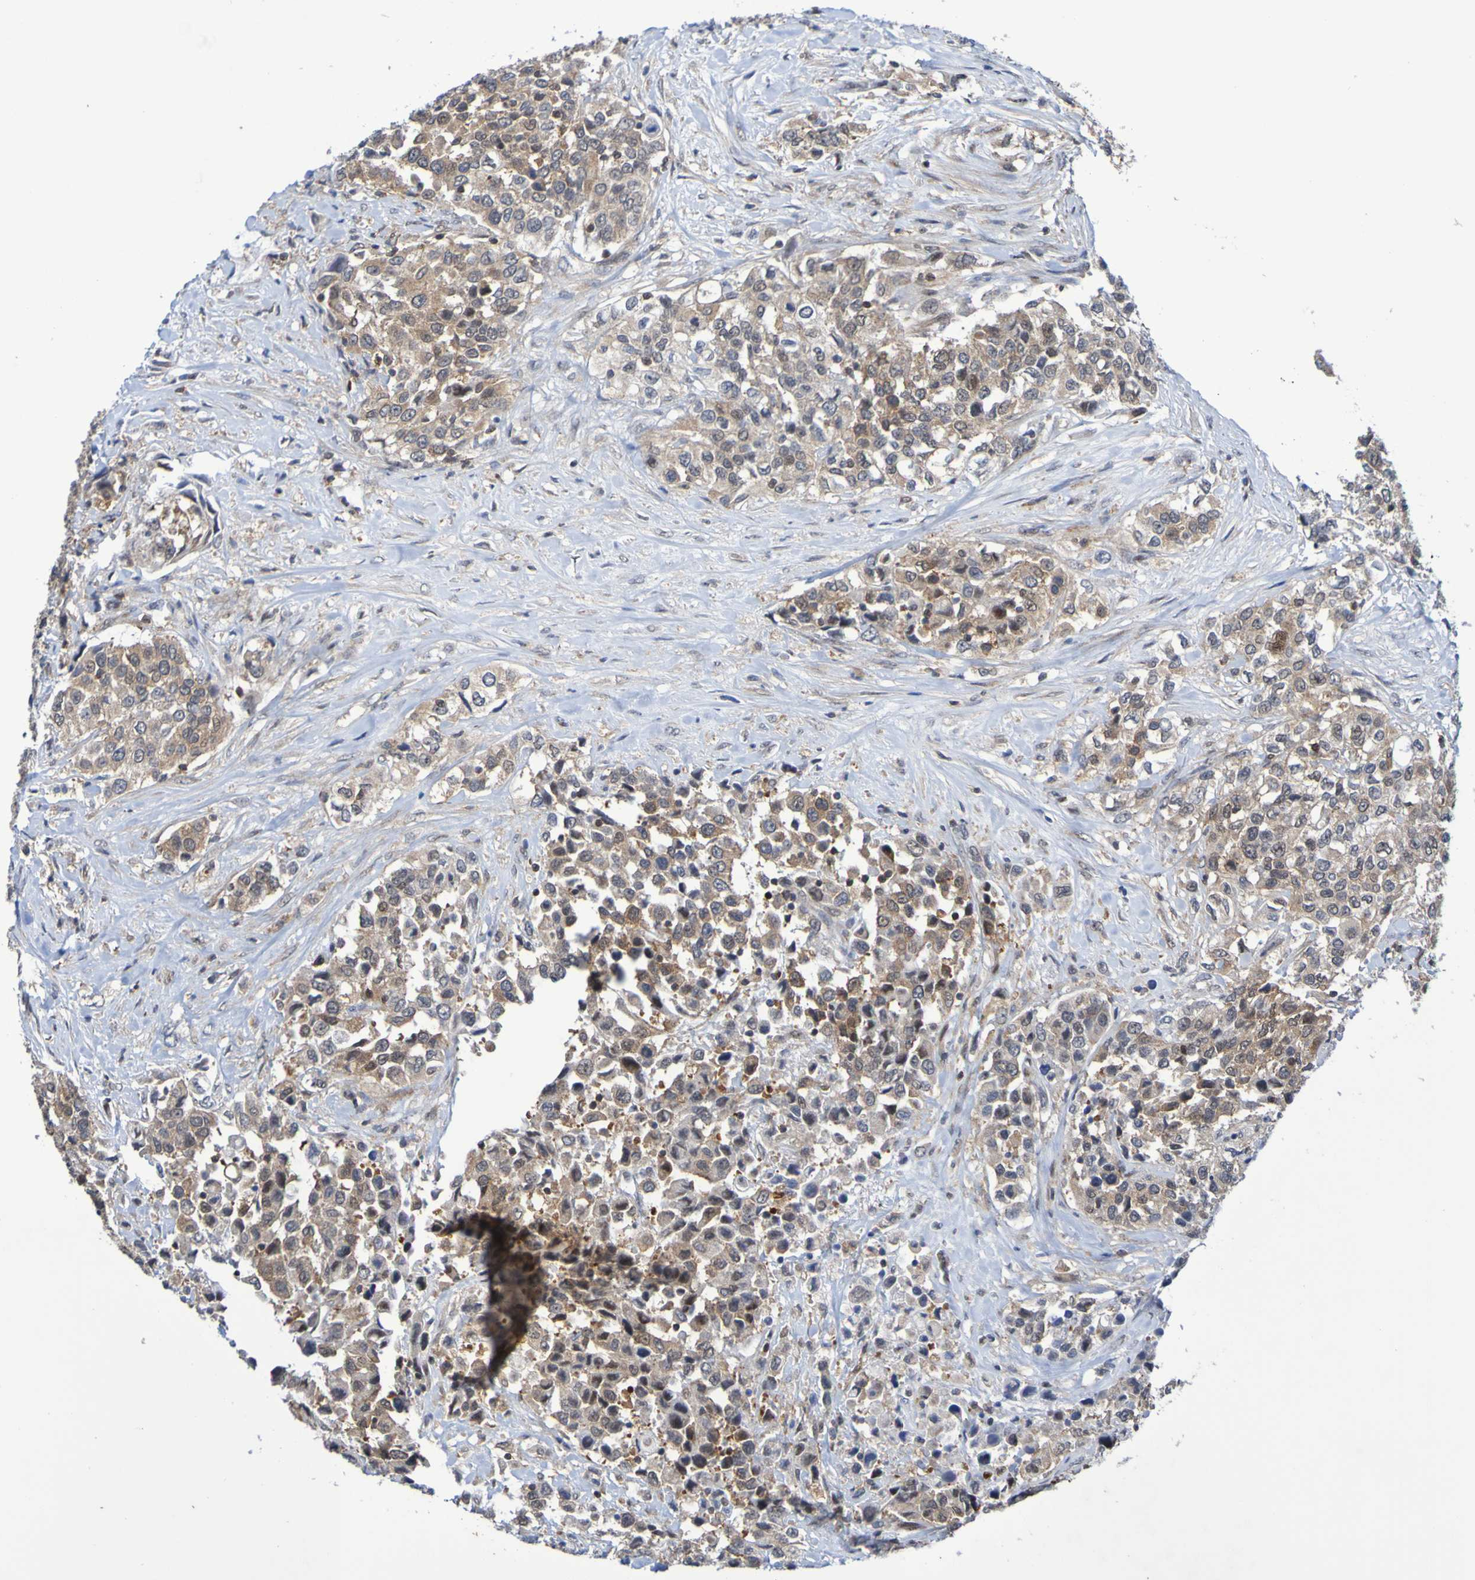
{"staining": {"intensity": "moderate", "quantity": ">75%", "location": "cytoplasmic/membranous"}, "tissue": "urothelial cancer", "cell_type": "Tumor cells", "image_type": "cancer", "snomed": [{"axis": "morphology", "description": "Urothelial carcinoma, High grade"}, {"axis": "topography", "description": "Urinary bladder"}], "caption": "Immunohistochemistry micrograph of neoplastic tissue: human urothelial carcinoma (high-grade) stained using immunohistochemistry exhibits medium levels of moderate protein expression localized specifically in the cytoplasmic/membranous of tumor cells, appearing as a cytoplasmic/membranous brown color.", "gene": "ATIC", "patient": {"sex": "female", "age": 80}}